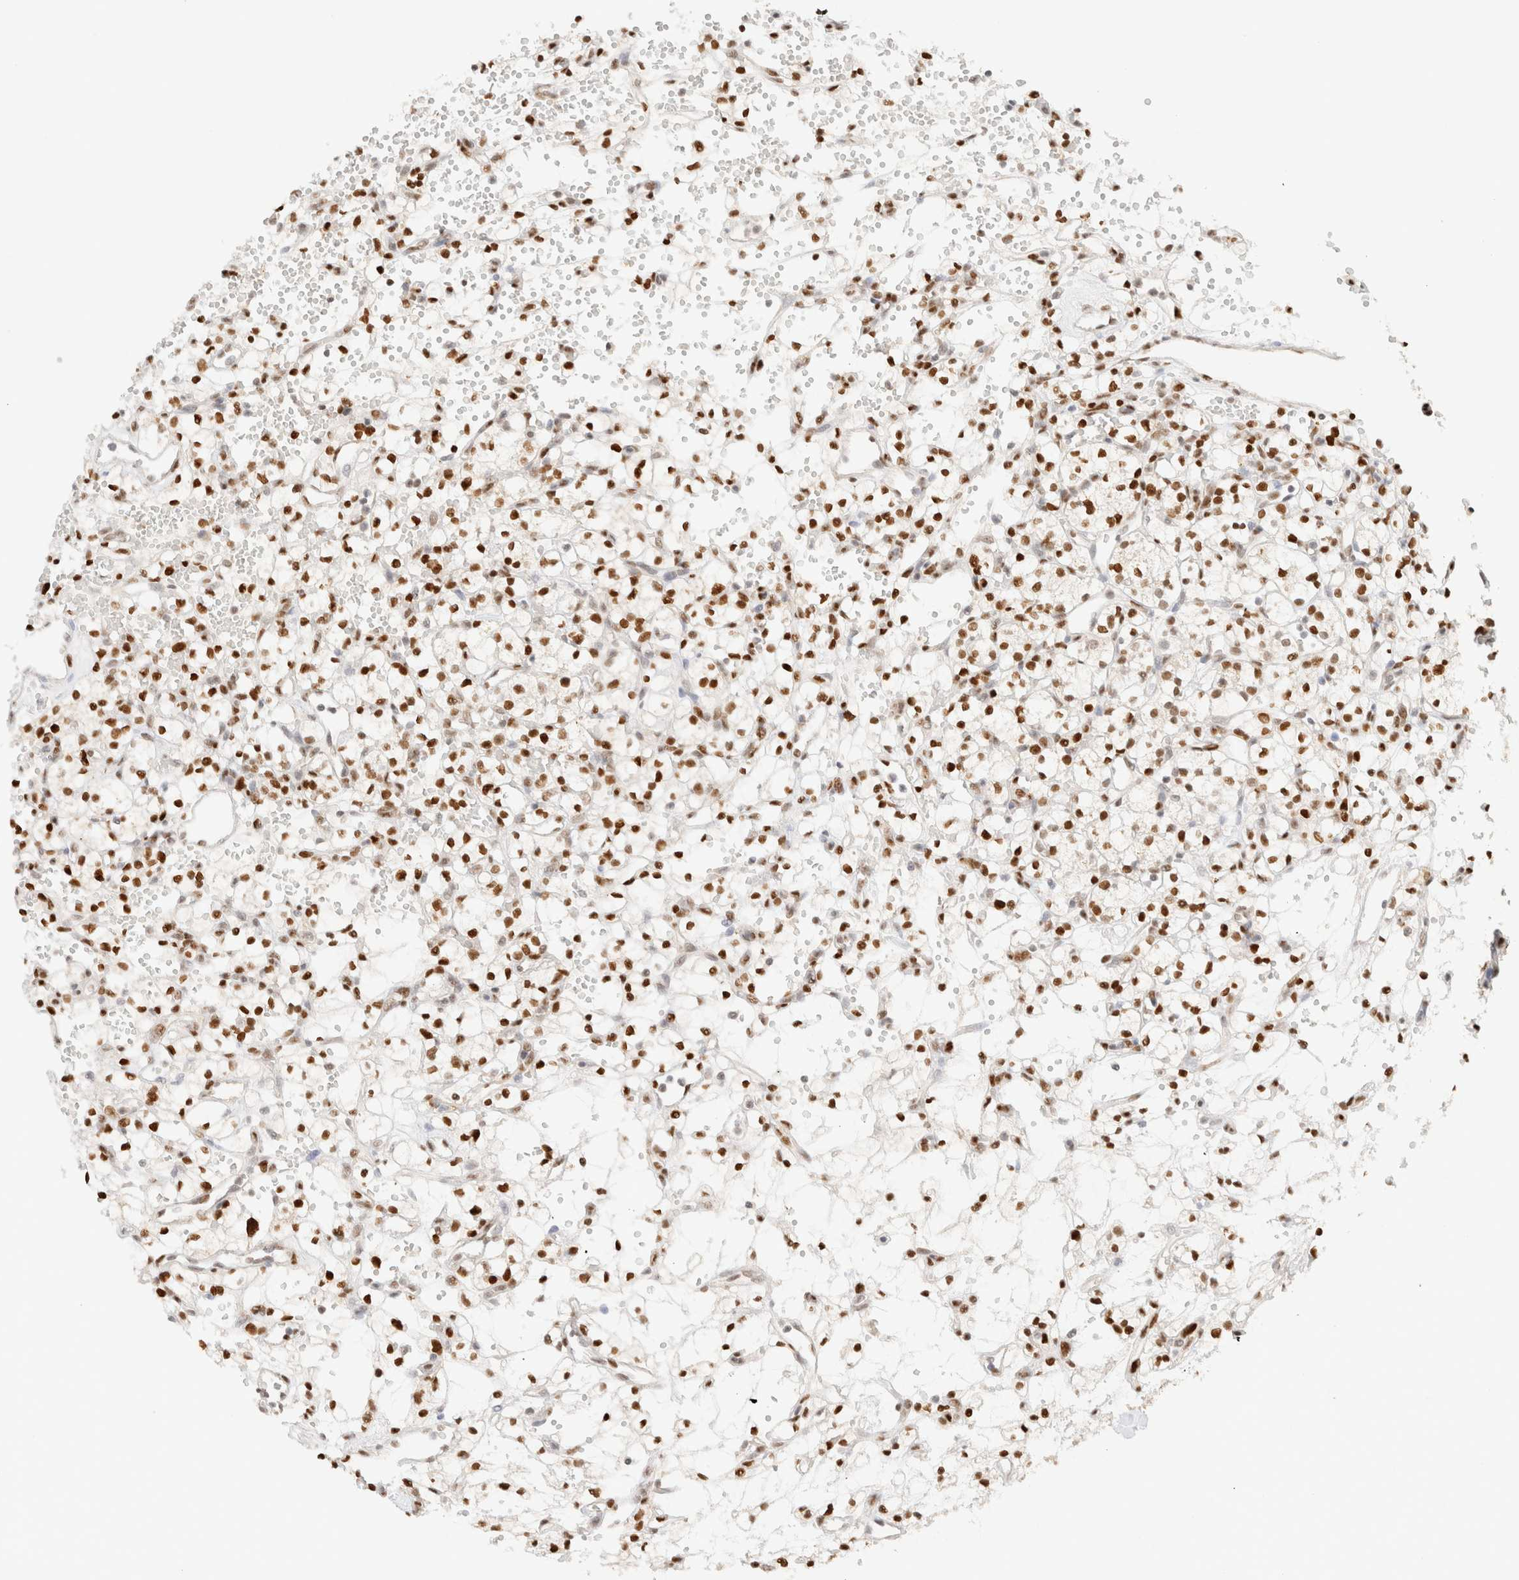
{"staining": {"intensity": "strong", "quantity": ">75%", "location": "nuclear"}, "tissue": "renal cancer", "cell_type": "Tumor cells", "image_type": "cancer", "snomed": [{"axis": "morphology", "description": "Adenocarcinoma, NOS"}, {"axis": "topography", "description": "Kidney"}], "caption": "Immunohistochemistry (IHC) of human renal cancer reveals high levels of strong nuclear positivity in about >75% of tumor cells. Nuclei are stained in blue.", "gene": "DDB2", "patient": {"sex": "female", "age": 60}}